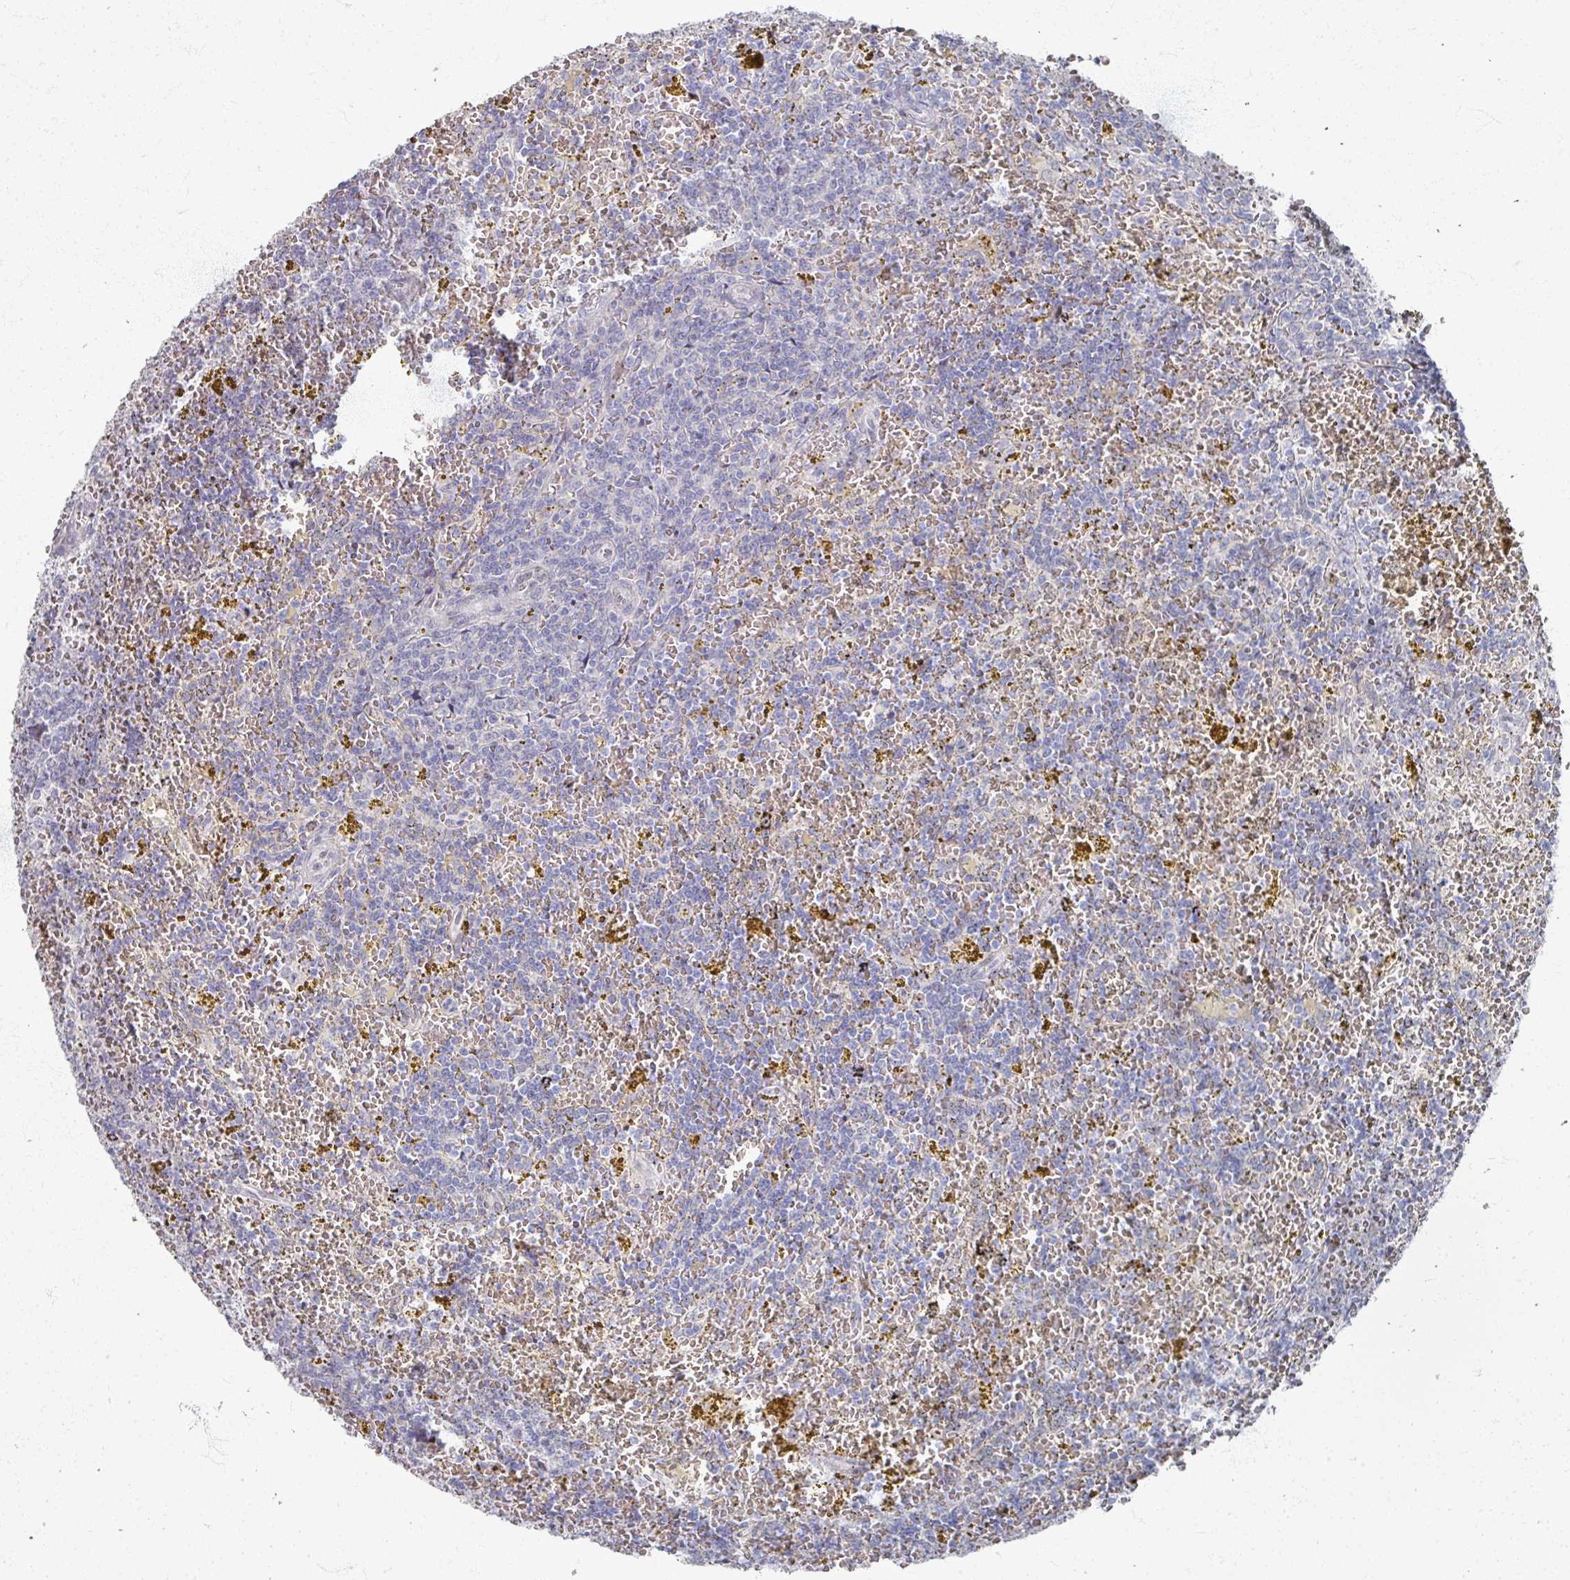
{"staining": {"intensity": "negative", "quantity": "none", "location": "none"}, "tissue": "lymphoma", "cell_type": "Tumor cells", "image_type": "cancer", "snomed": [{"axis": "morphology", "description": "Malignant lymphoma, non-Hodgkin's type, Low grade"}, {"axis": "topography", "description": "Spleen"}, {"axis": "topography", "description": "Lymph node"}], "caption": "Immunohistochemistry image of malignant lymphoma, non-Hodgkin's type (low-grade) stained for a protein (brown), which reveals no positivity in tumor cells.", "gene": "TTYH3", "patient": {"sex": "female", "age": 66}}